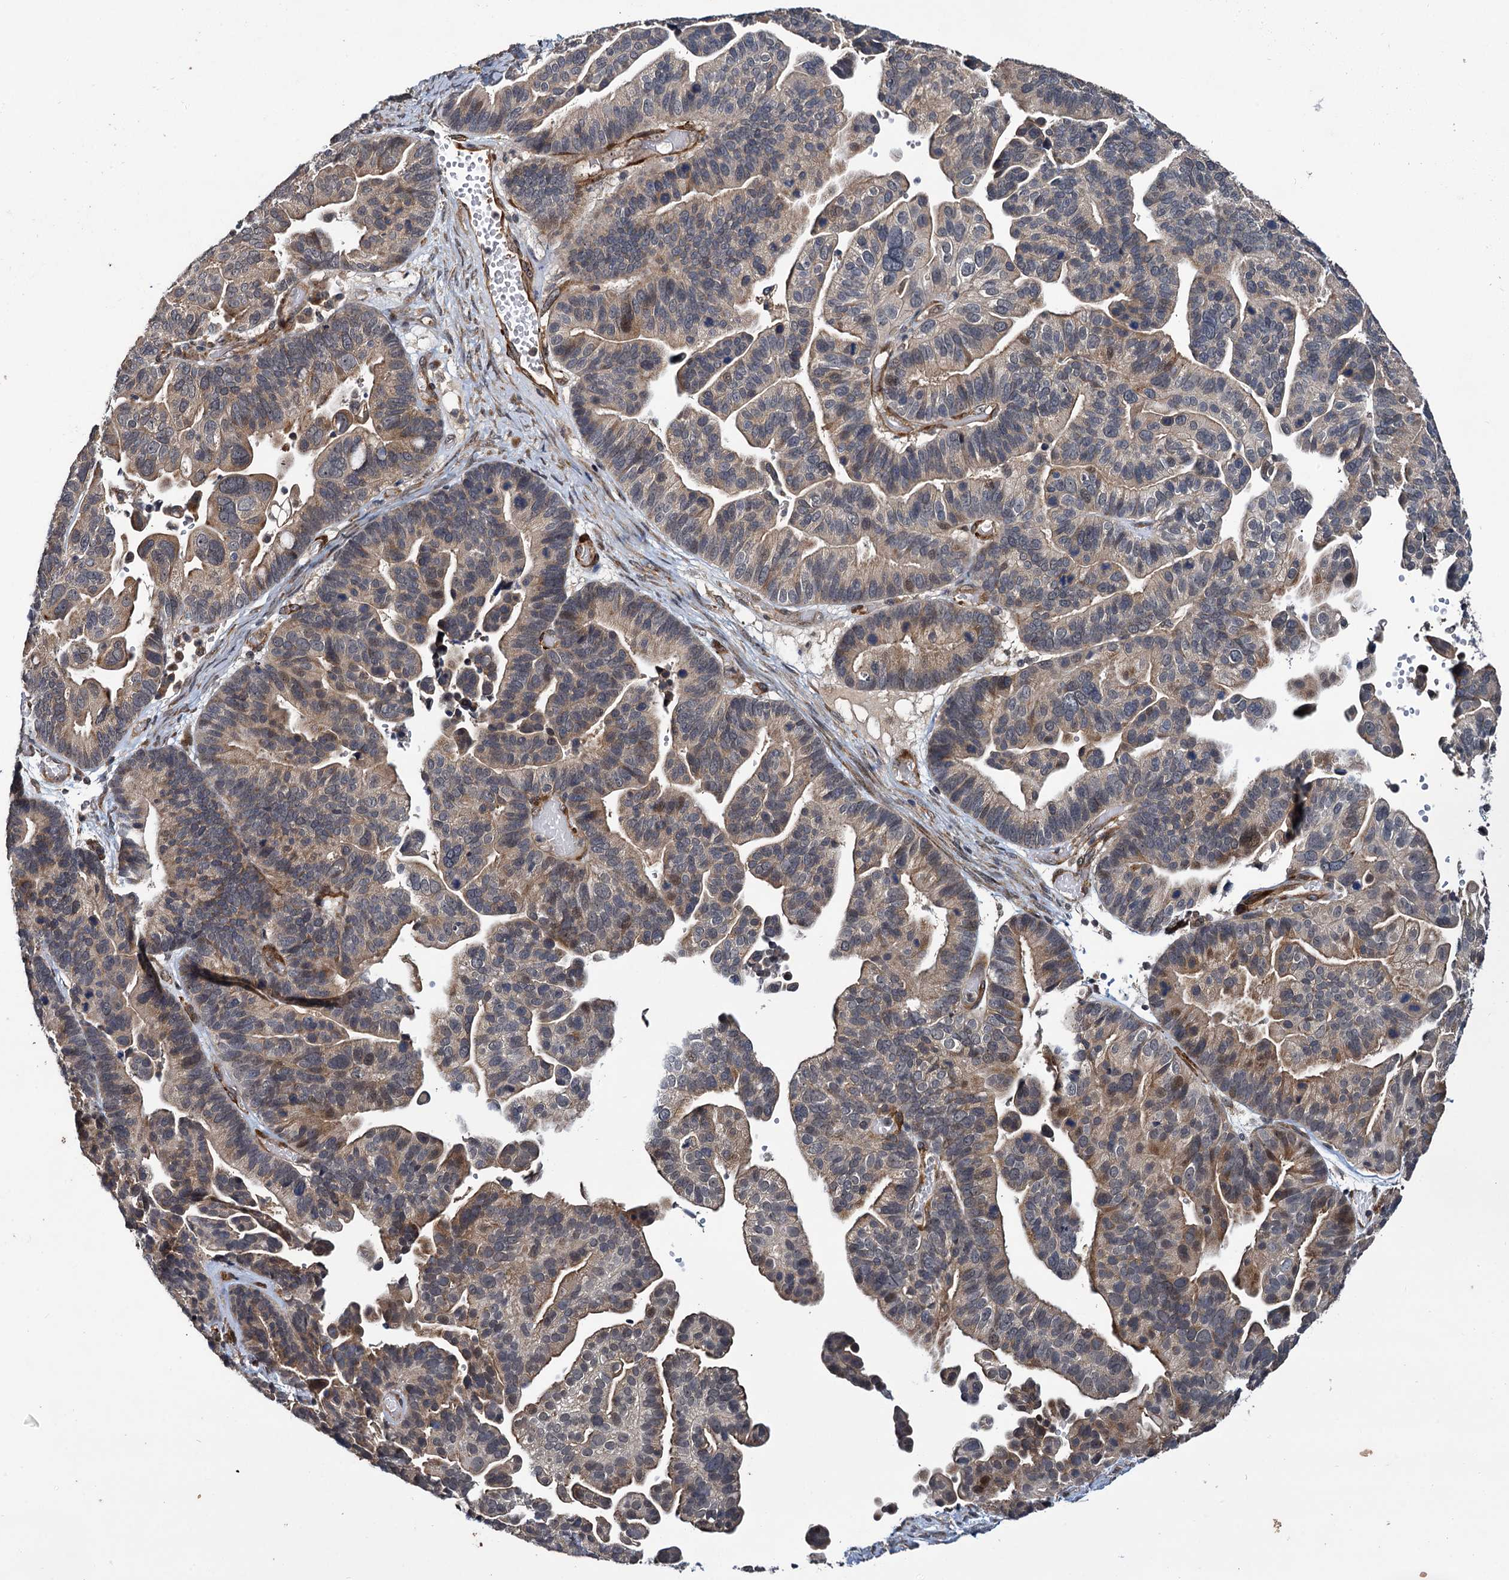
{"staining": {"intensity": "moderate", "quantity": "25%-75%", "location": "cytoplasmic/membranous"}, "tissue": "ovarian cancer", "cell_type": "Tumor cells", "image_type": "cancer", "snomed": [{"axis": "morphology", "description": "Cystadenocarcinoma, serous, NOS"}, {"axis": "topography", "description": "Ovary"}], "caption": "There is medium levels of moderate cytoplasmic/membranous staining in tumor cells of ovarian cancer, as demonstrated by immunohistochemical staining (brown color).", "gene": "ARHGAP42", "patient": {"sex": "female", "age": 56}}